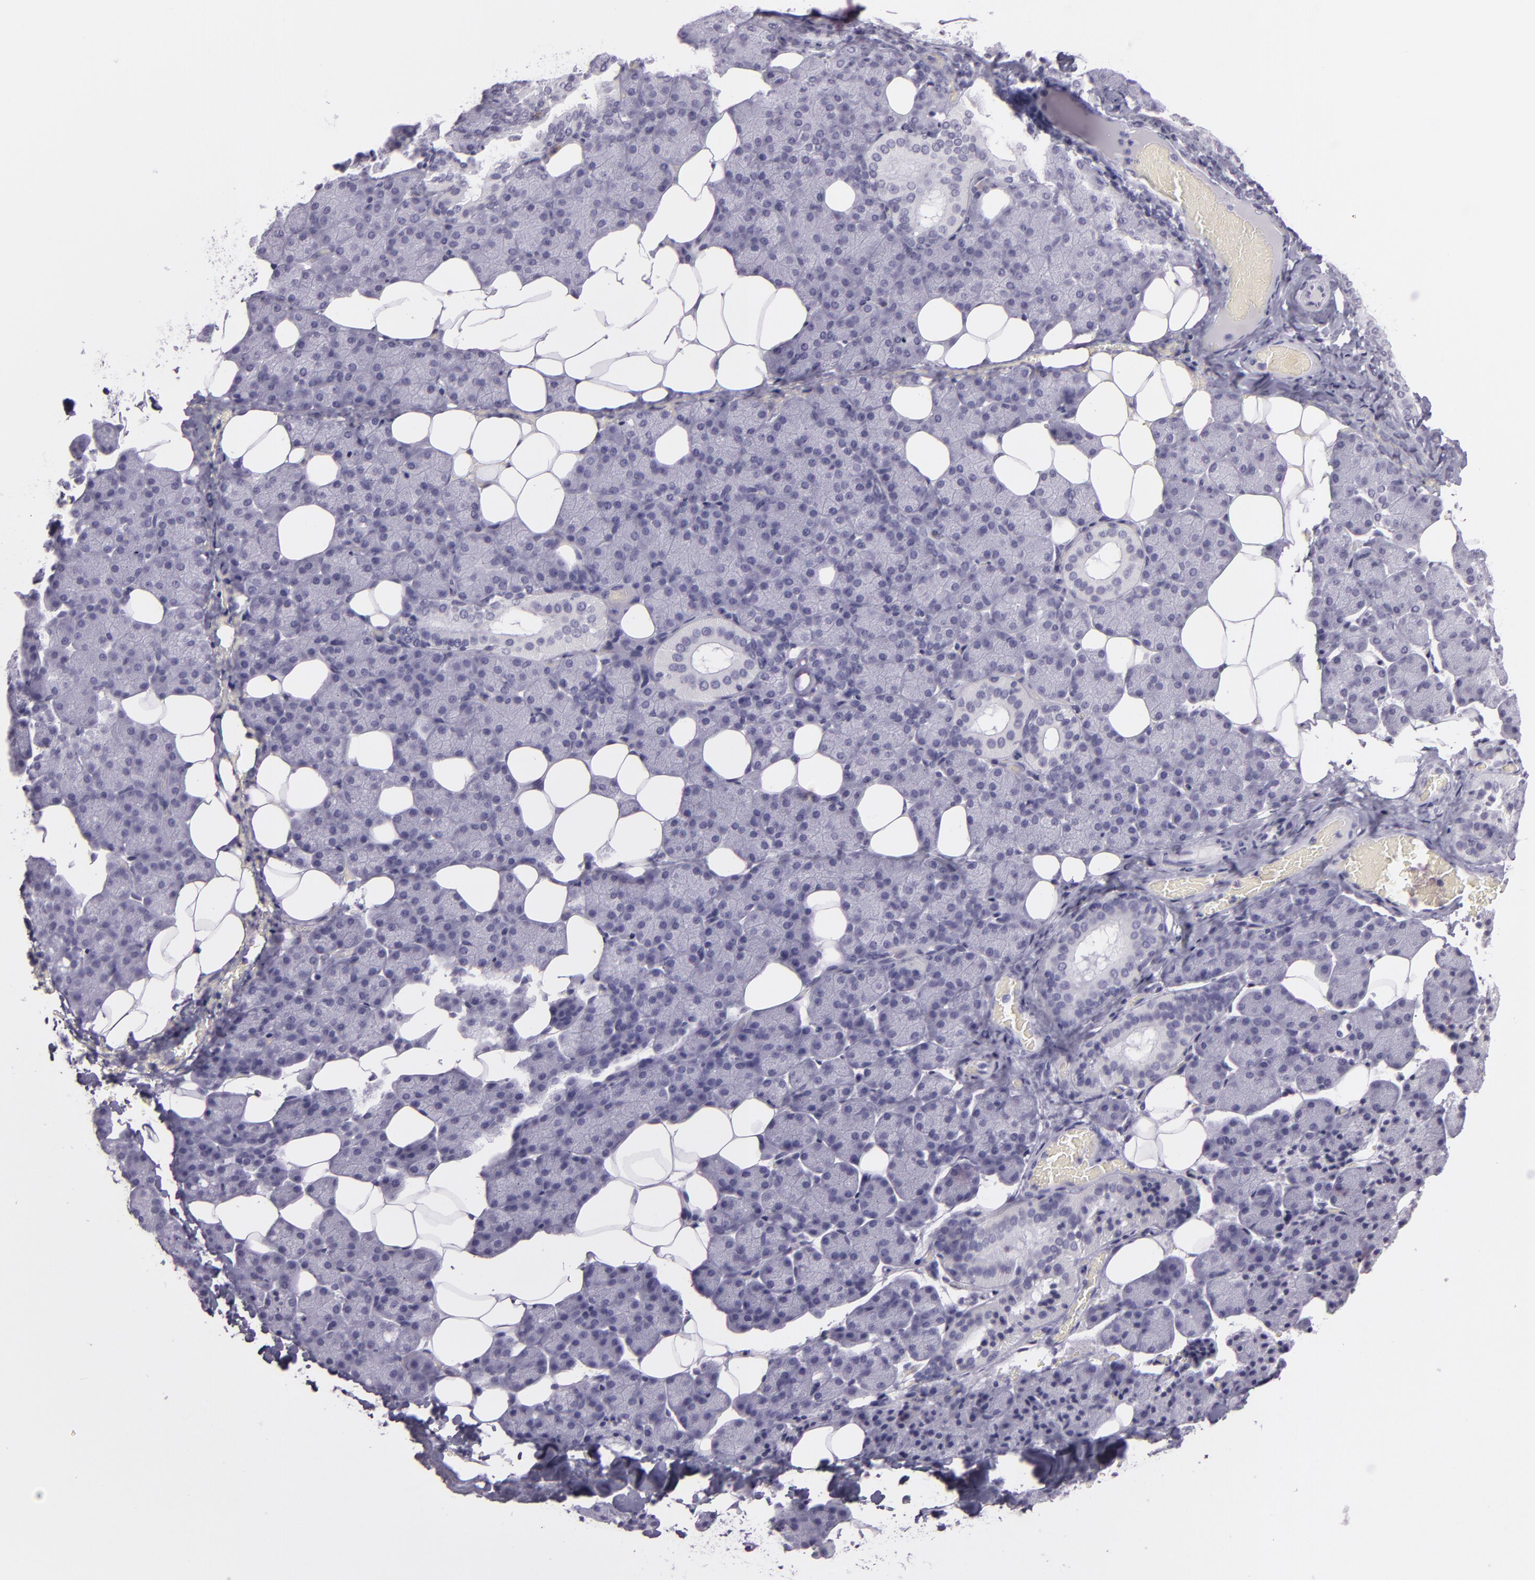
{"staining": {"intensity": "negative", "quantity": "none", "location": "none"}, "tissue": "salivary gland", "cell_type": "Glandular cells", "image_type": "normal", "snomed": [{"axis": "morphology", "description": "Normal tissue, NOS"}, {"axis": "topography", "description": "Lymph node"}, {"axis": "topography", "description": "Salivary gland"}], "caption": "DAB immunohistochemical staining of unremarkable salivary gland shows no significant expression in glandular cells. The staining was performed using DAB to visualize the protein expression in brown, while the nuclei were stained in blue with hematoxylin (Magnification: 20x).", "gene": "MUC6", "patient": {"sex": "male", "age": 8}}